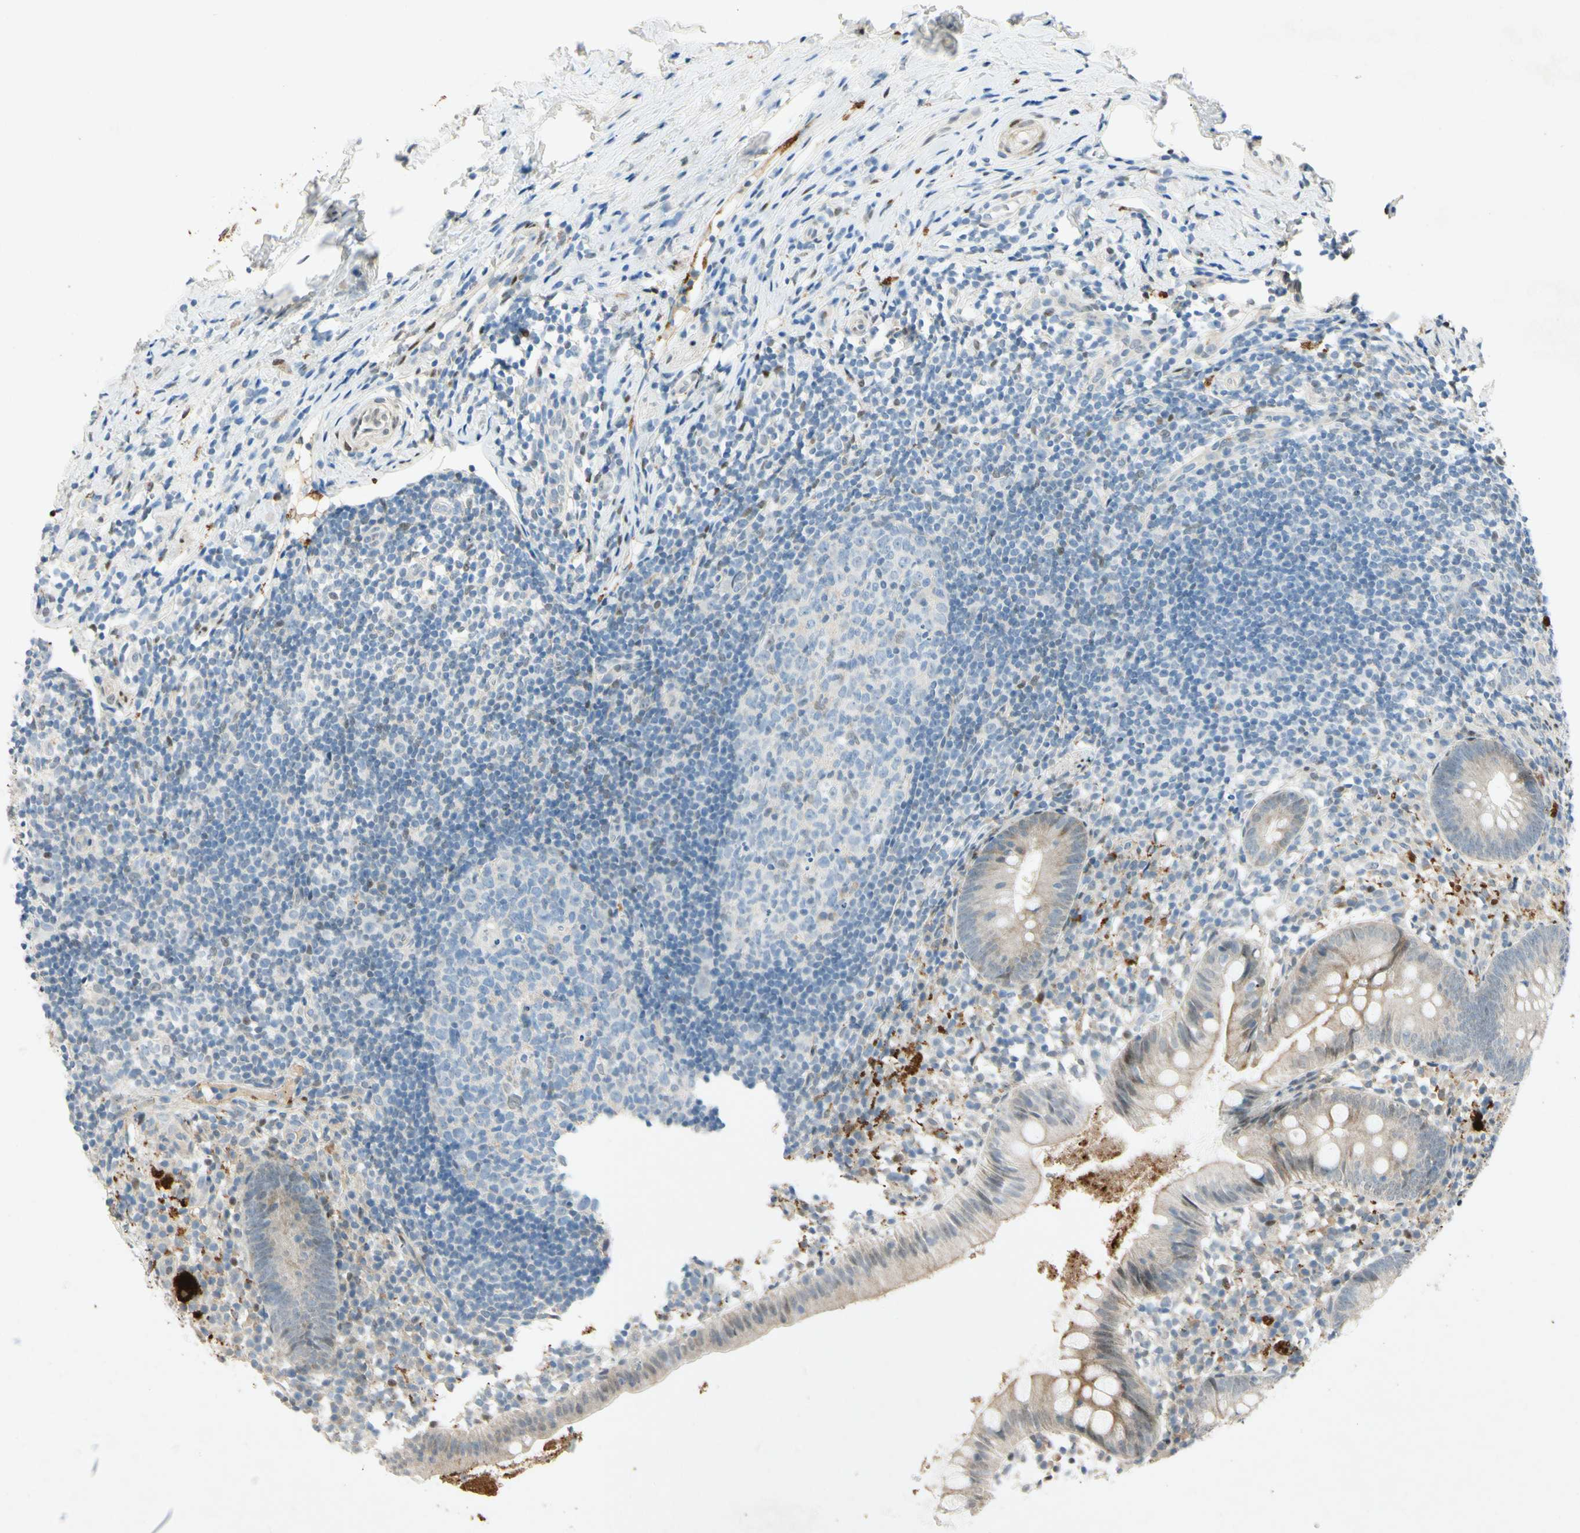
{"staining": {"intensity": "weak", "quantity": "25%-75%", "location": "cytoplasmic/membranous"}, "tissue": "appendix", "cell_type": "Glandular cells", "image_type": "normal", "snomed": [{"axis": "morphology", "description": "Normal tissue, NOS"}, {"axis": "topography", "description": "Appendix"}], "caption": "Brown immunohistochemical staining in unremarkable human appendix reveals weak cytoplasmic/membranous positivity in approximately 25%-75% of glandular cells.", "gene": "HSPA1B", "patient": {"sex": "female", "age": 20}}